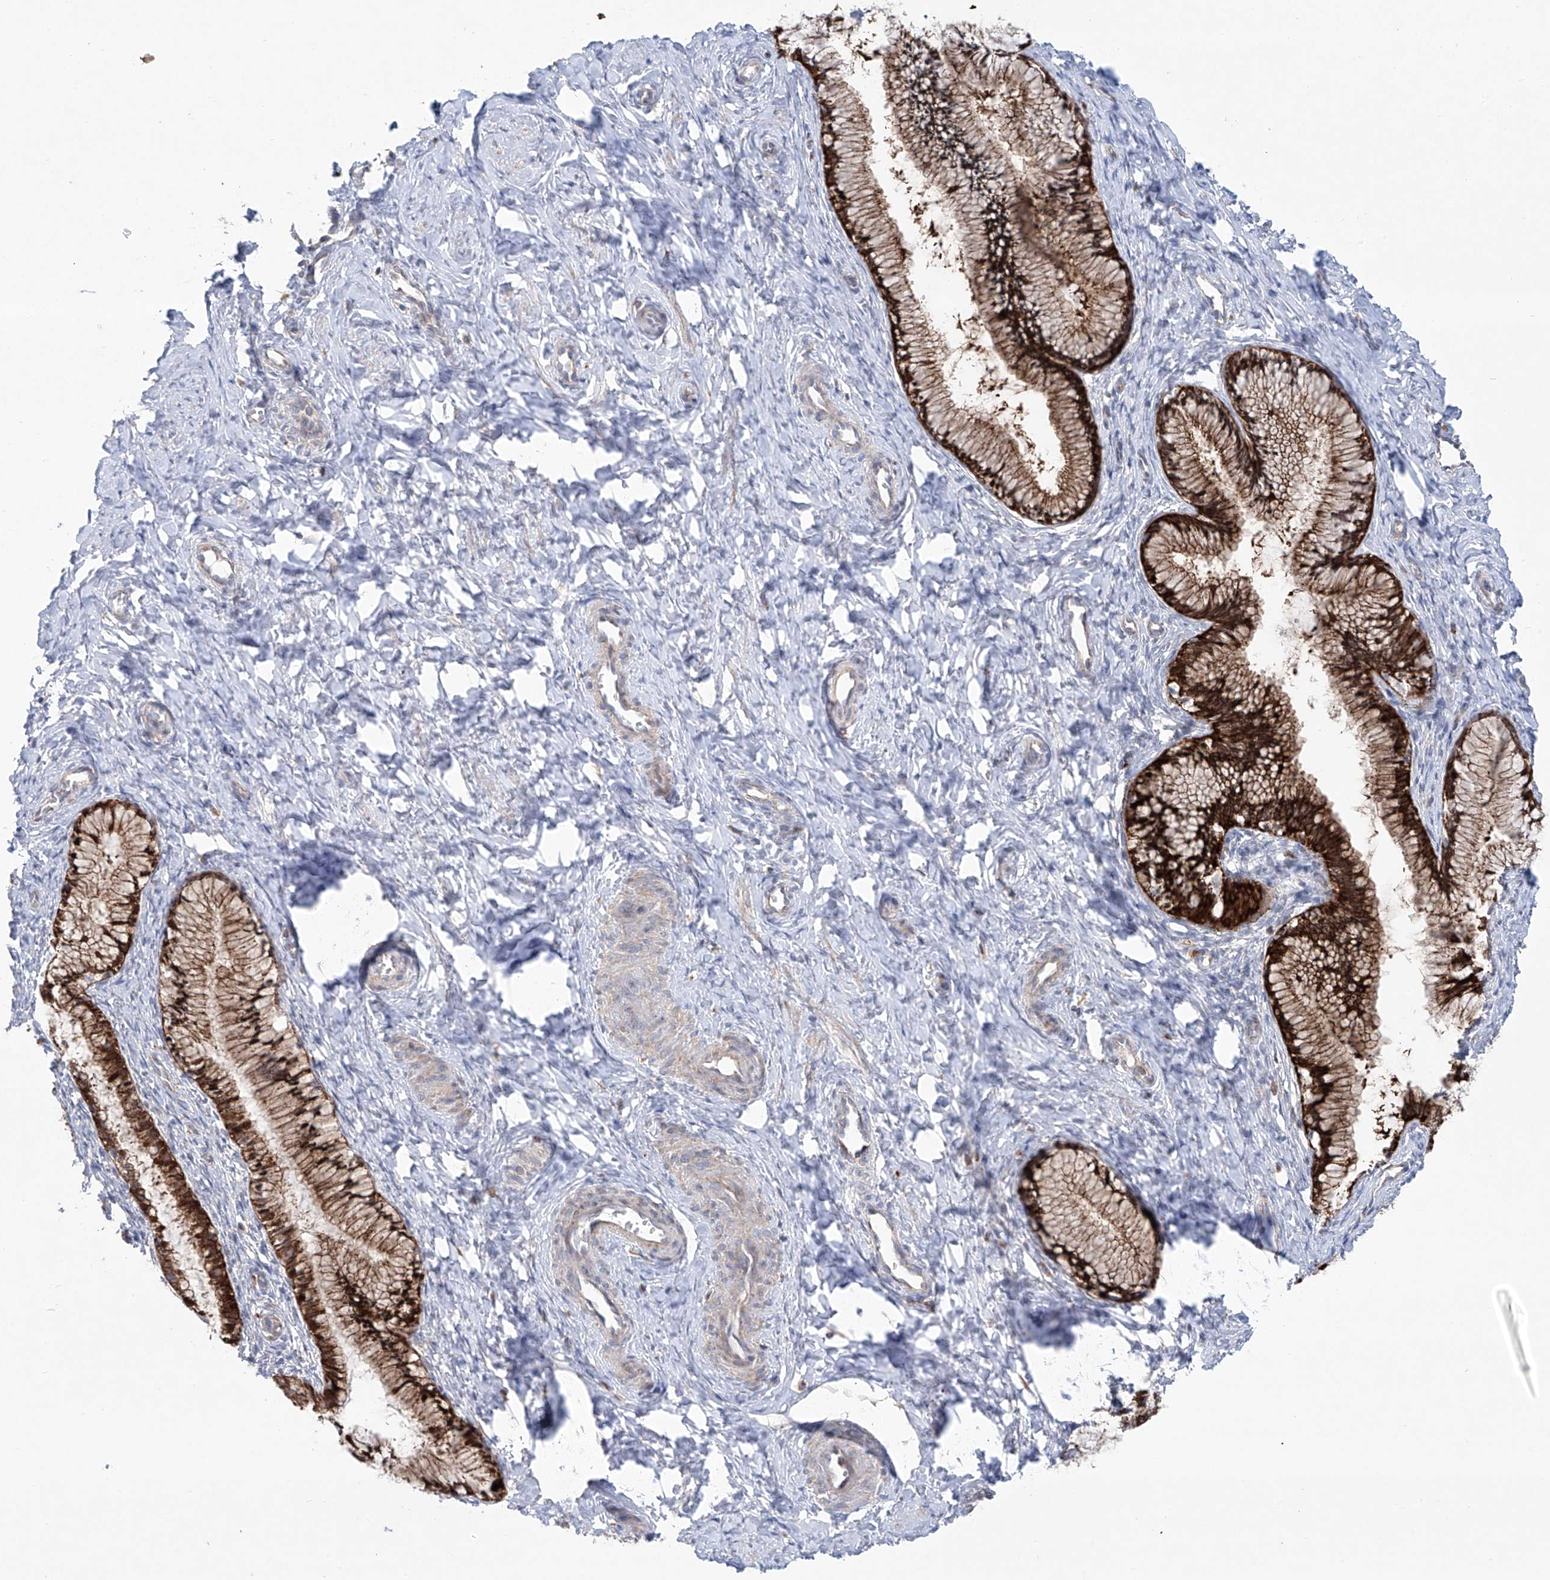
{"staining": {"intensity": "strong", "quantity": ">75%", "location": "cytoplasmic/membranous"}, "tissue": "cervix", "cell_type": "Glandular cells", "image_type": "normal", "snomed": [{"axis": "morphology", "description": "Normal tissue, NOS"}, {"axis": "topography", "description": "Cervix"}], "caption": "Glandular cells exhibit high levels of strong cytoplasmic/membranous positivity in approximately >75% of cells in benign cervix.", "gene": "KLC4", "patient": {"sex": "female", "age": 27}}